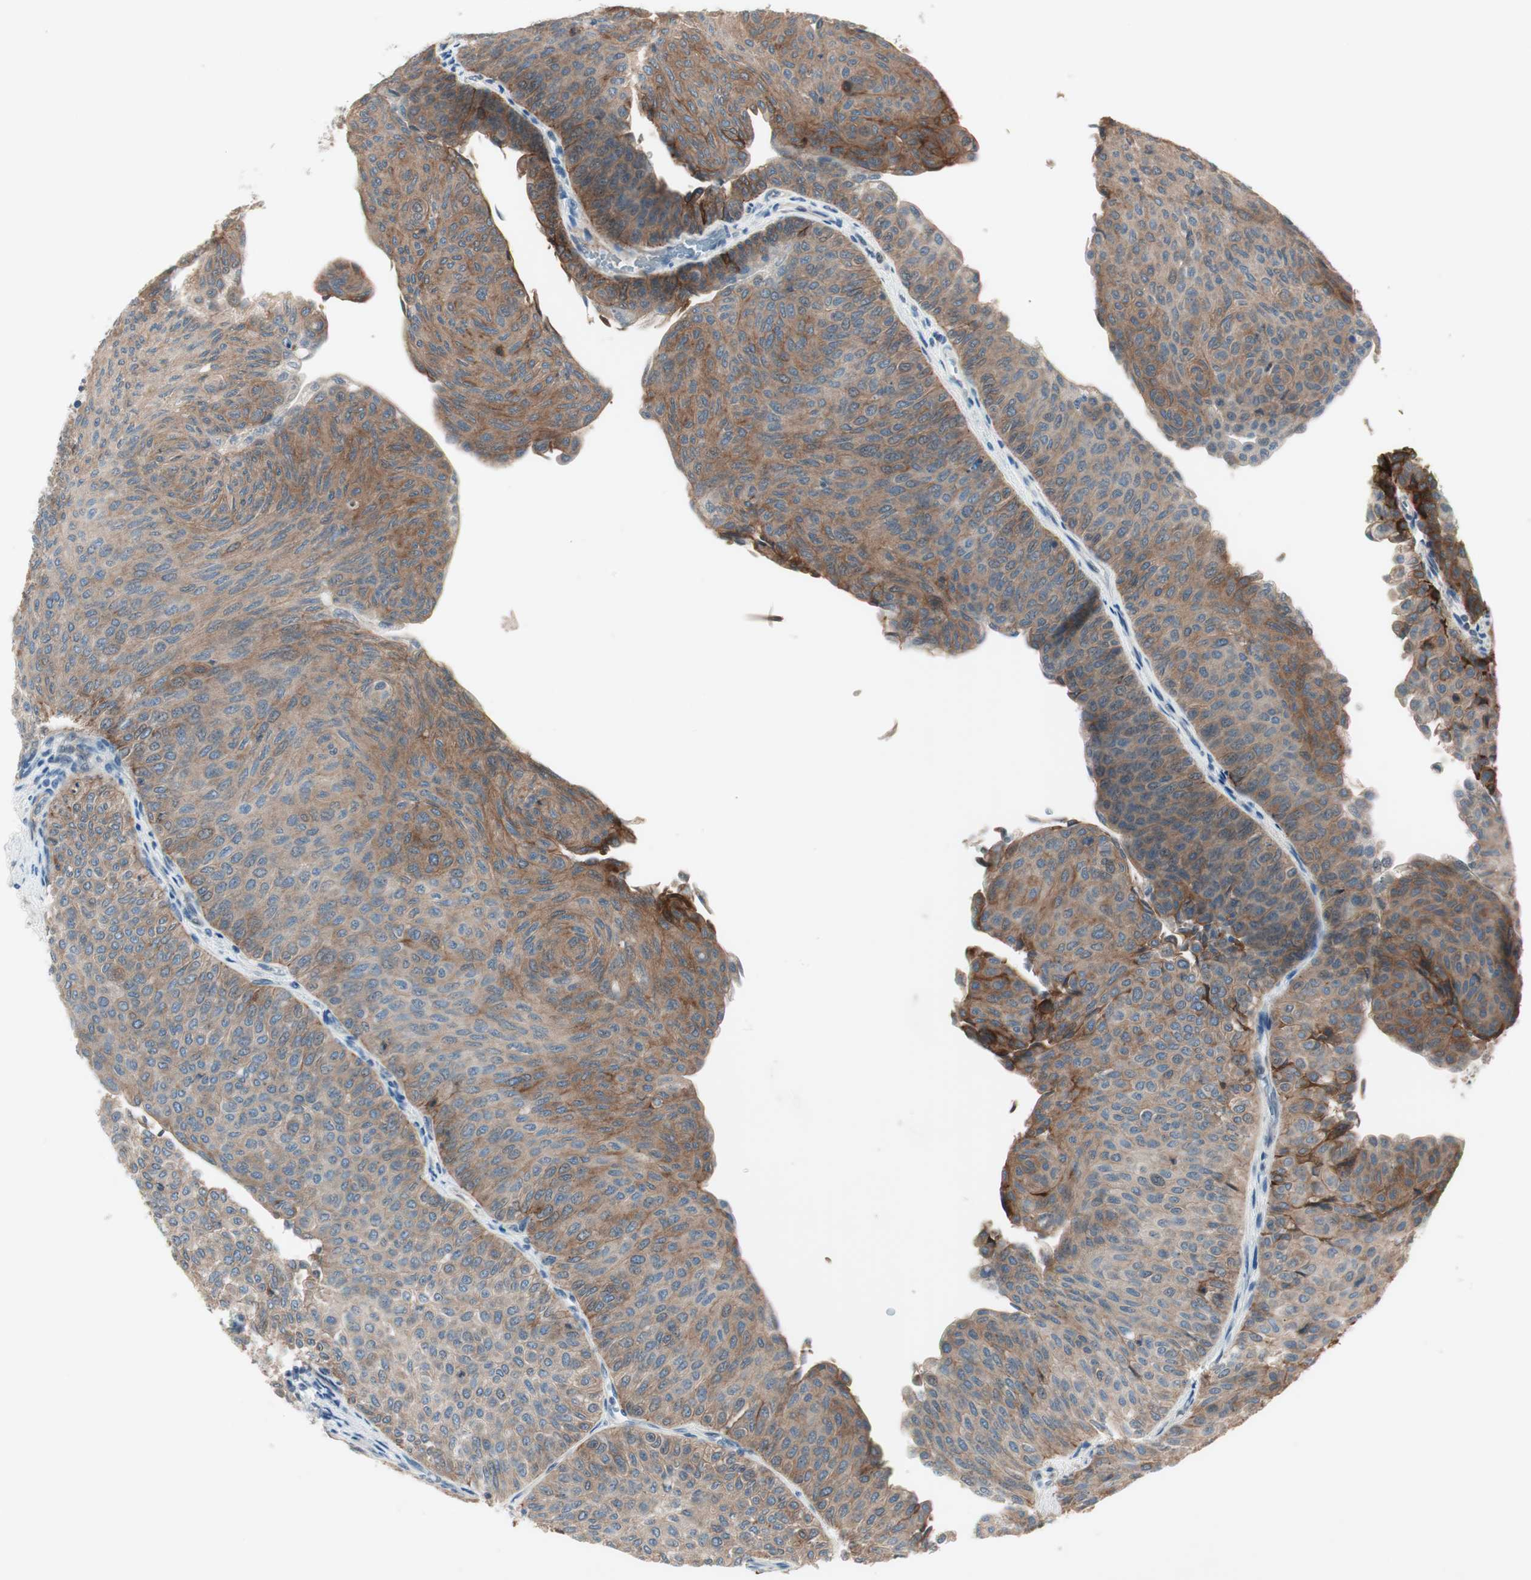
{"staining": {"intensity": "moderate", "quantity": "25%-75%", "location": "cytoplasmic/membranous"}, "tissue": "urothelial cancer", "cell_type": "Tumor cells", "image_type": "cancer", "snomed": [{"axis": "morphology", "description": "Urothelial carcinoma, Low grade"}, {"axis": "topography", "description": "Urinary bladder"}], "caption": "IHC staining of urothelial carcinoma (low-grade), which exhibits medium levels of moderate cytoplasmic/membranous positivity in approximately 25%-75% of tumor cells indicating moderate cytoplasmic/membranous protein expression. The staining was performed using DAB (3,3'-diaminobenzidine) (brown) for protein detection and nuclei were counterstained in hematoxylin (blue).", "gene": "ITGB4", "patient": {"sex": "male", "age": 78}}